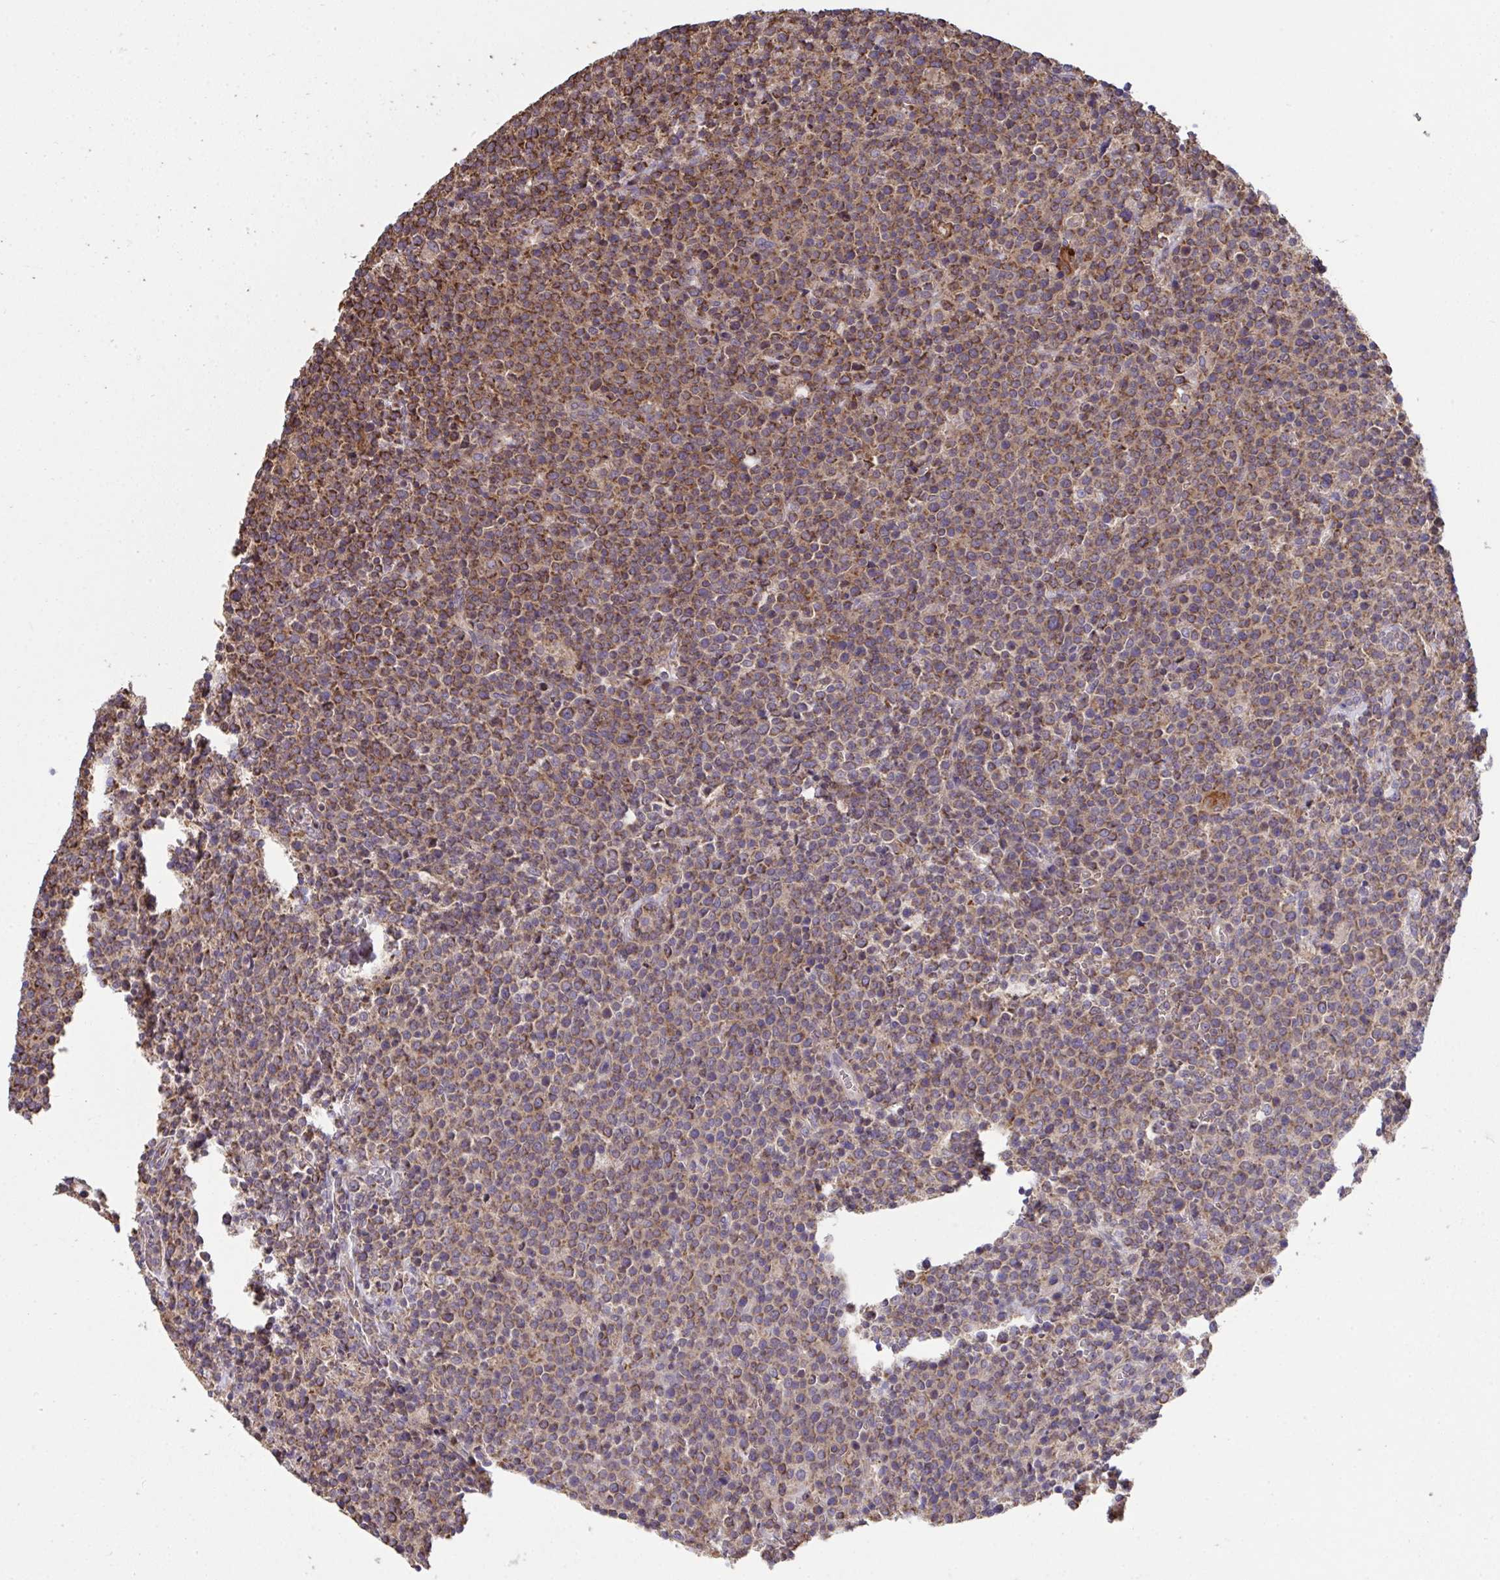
{"staining": {"intensity": "moderate", "quantity": "25%-75%", "location": "cytoplasmic/membranous"}, "tissue": "lymphoma", "cell_type": "Tumor cells", "image_type": "cancer", "snomed": [{"axis": "morphology", "description": "Malignant lymphoma, non-Hodgkin's type, High grade"}, {"axis": "topography", "description": "Lymph node"}], "caption": "Protein expression analysis of lymphoma exhibits moderate cytoplasmic/membranous expression in about 25%-75% of tumor cells. The protein of interest is stained brown, and the nuclei are stained in blue (DAB IHC with brightfield microscopy, high magnification).", "gene": "PPM1H", "patient": {"sex": "male", "age": 61}}